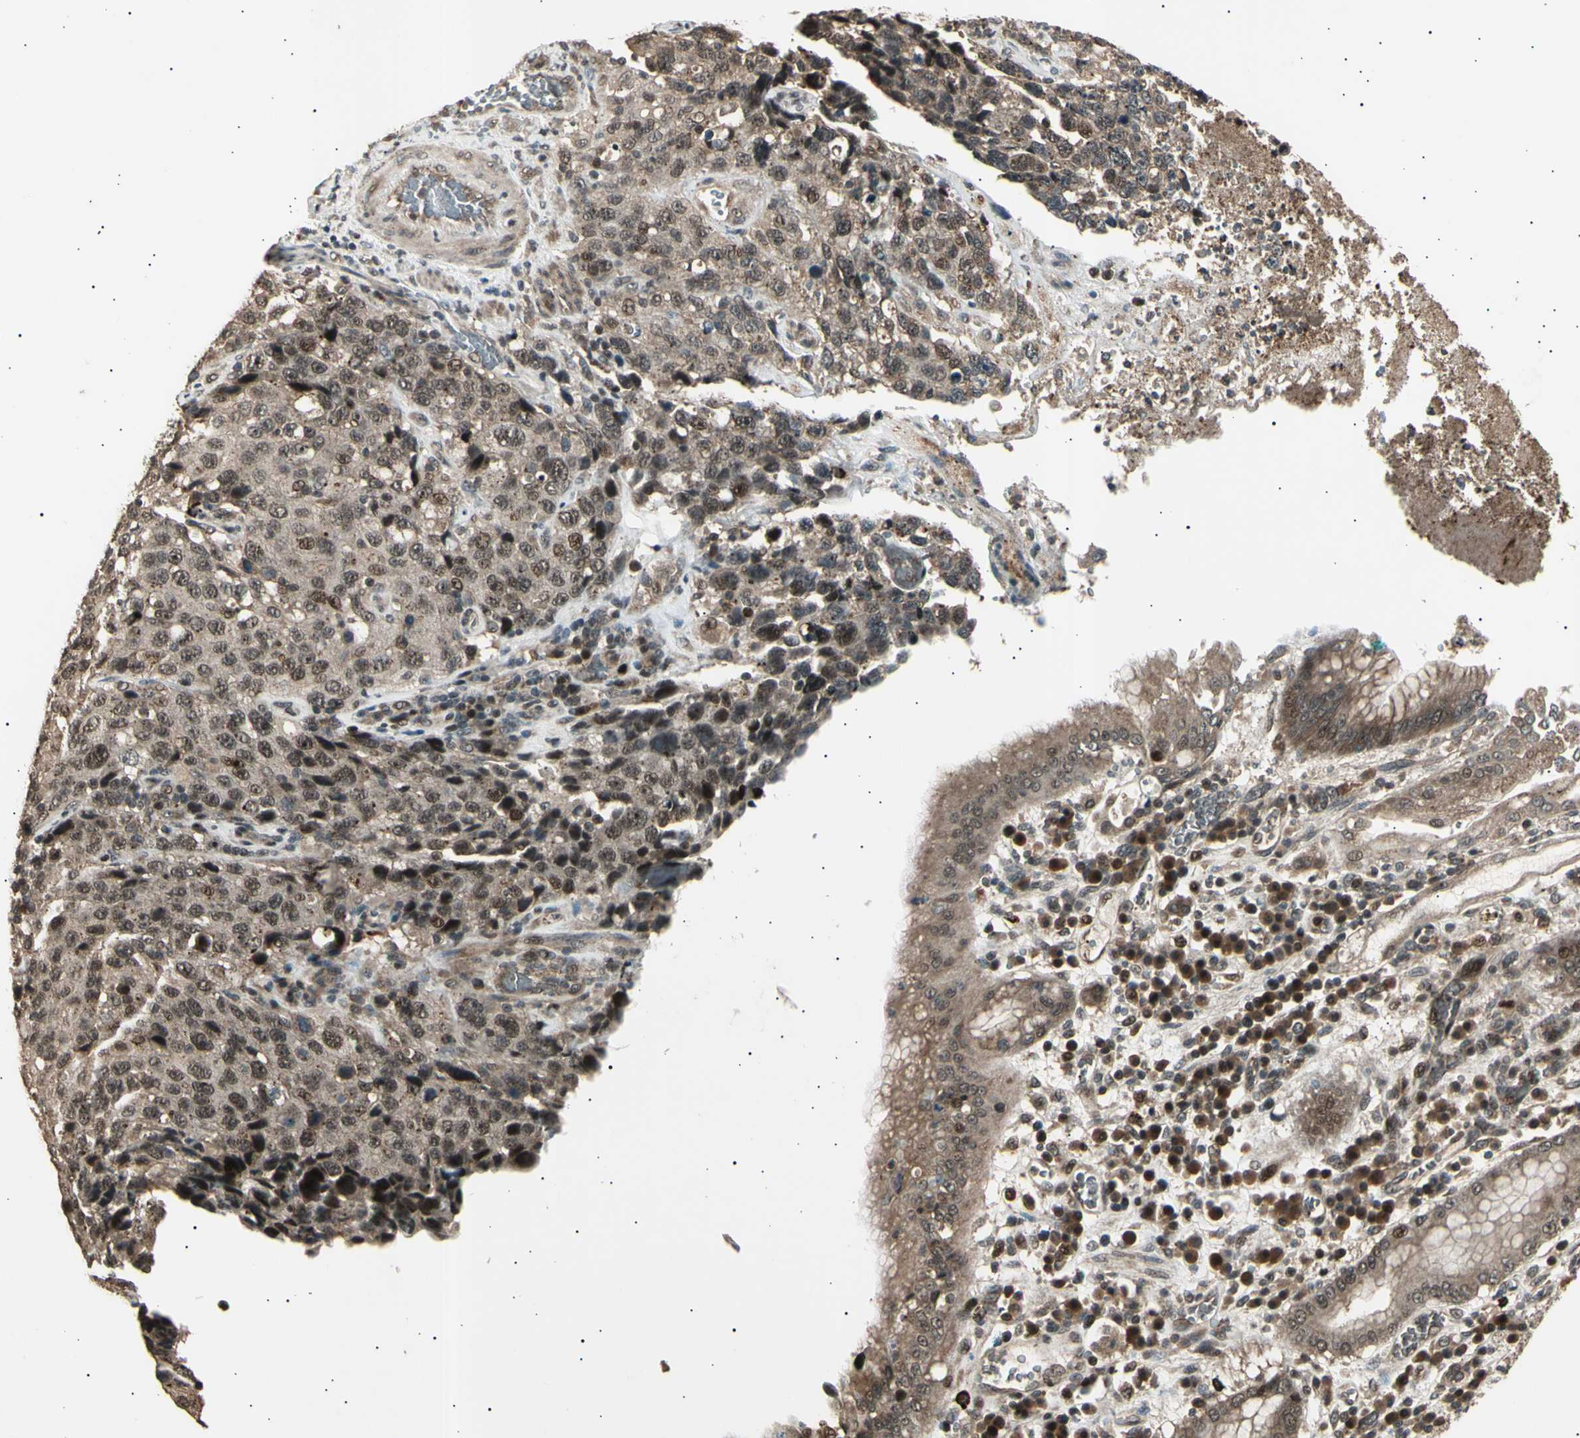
{"staining": {"intensity": "weak", "quantity": ">75%", "location": "cytoplasmic/membranous,nuclear"}, "tissue": "stomach cancer", "cell_type": "Tumor cells", "image_type": "cancer", "snomed": [{"axis": "morphology", "description": "Normal tissue, NOS"}, {"axis": "morphology", "description": "Adenocarcinoma, NOS"}, {"axis": "topography", "description": "Stomach"}], "caption": "Adenocarcinoma (stomach) was stained to show a protein in brown. There is low levels of weak cytoplasmic/membranous and nuclear expression in about >75% of tumor cells.", "gene": "NUAK2", "patient": {"sex": "male", "age": 48}}